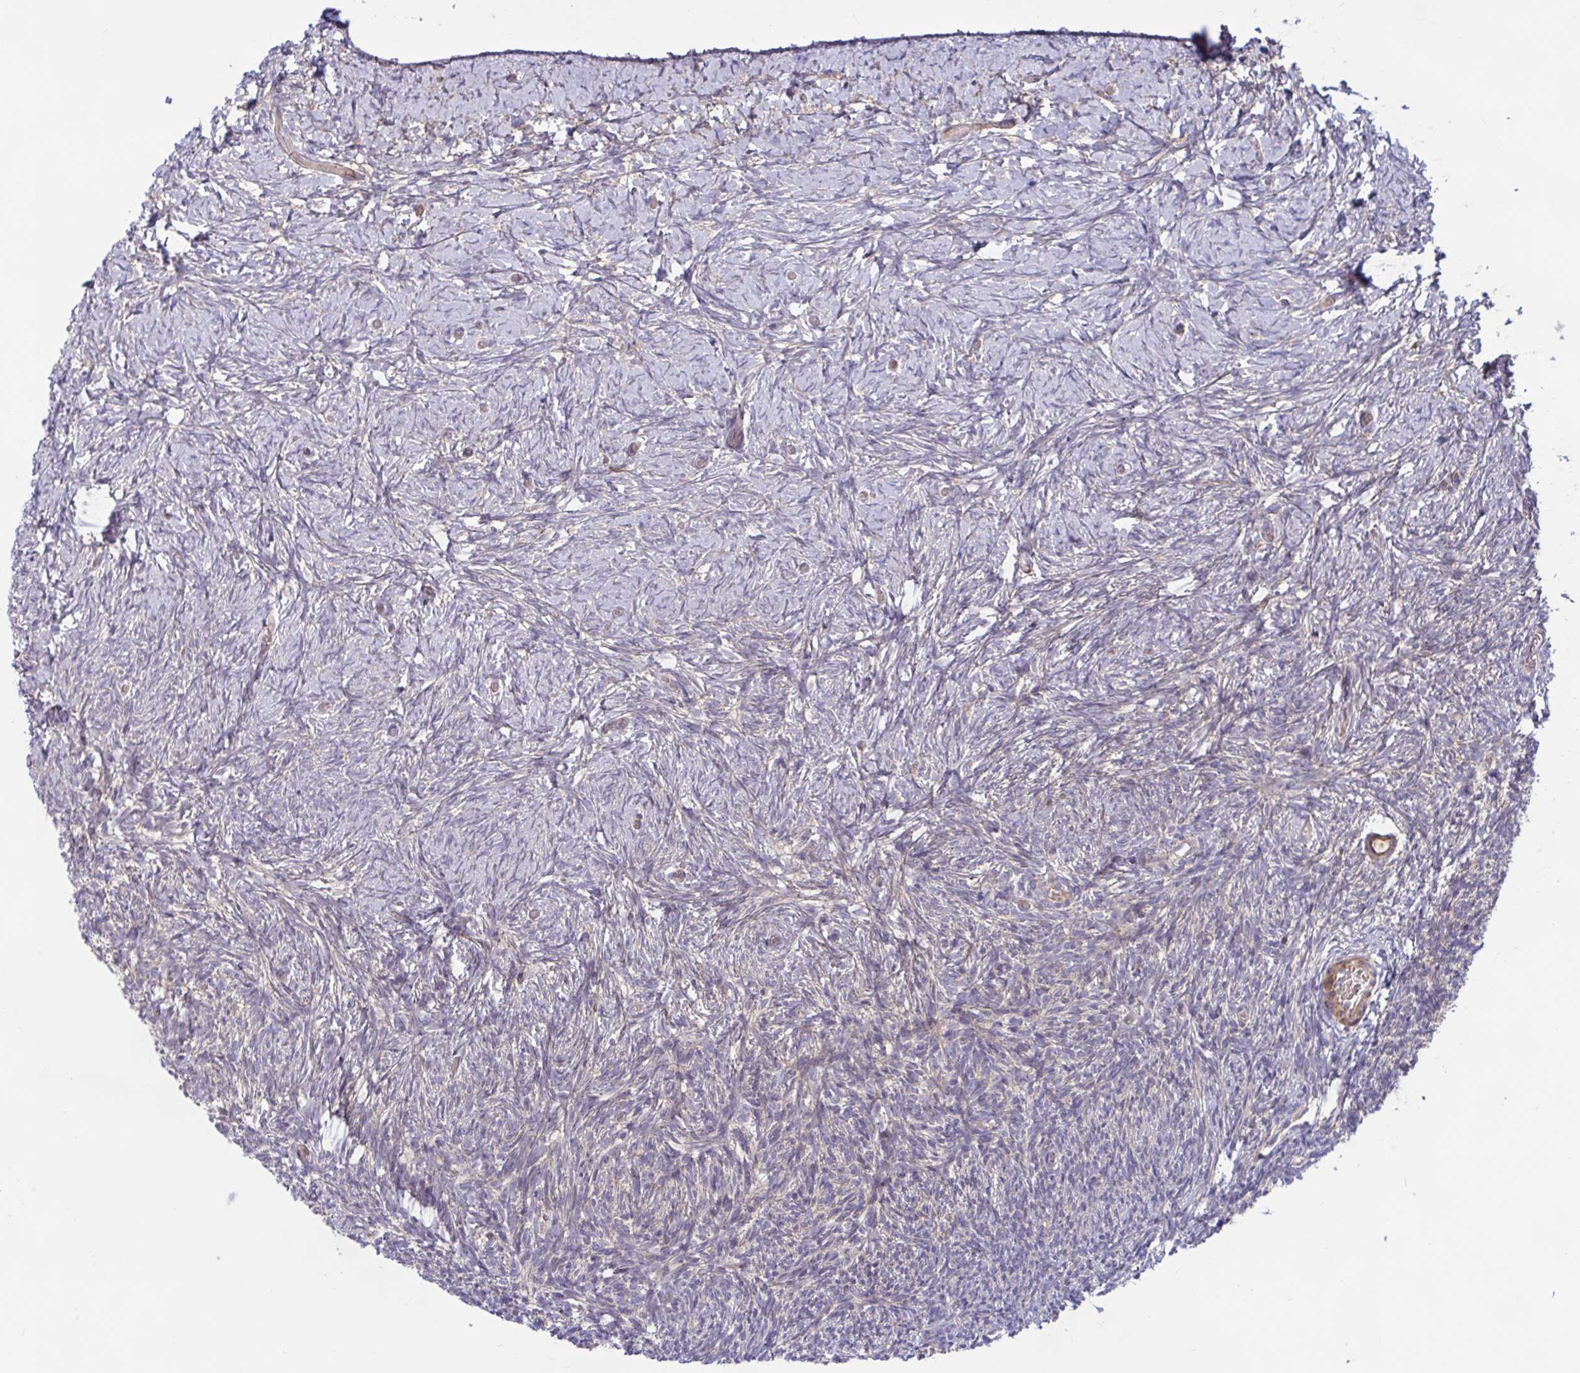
{"staining": {"intensity": "negative", "quantity": "none", "location": "none"}, "tissue": "ovary", "cell_type": "Ovarian stroma cells", "image_type": "normal", "snomed": [{"axis": "morphology", "description": "Normal tissue, NOS"}, {"axis": "topography", "description": "Ovary"}], "caption": "Human ovary stained for a protein using immunohistochemistry (IHC) demonstrates no positivity in ovarian stroma cells.", "gene": "TANK", "patient": {"sex": "female", "age": 39}}